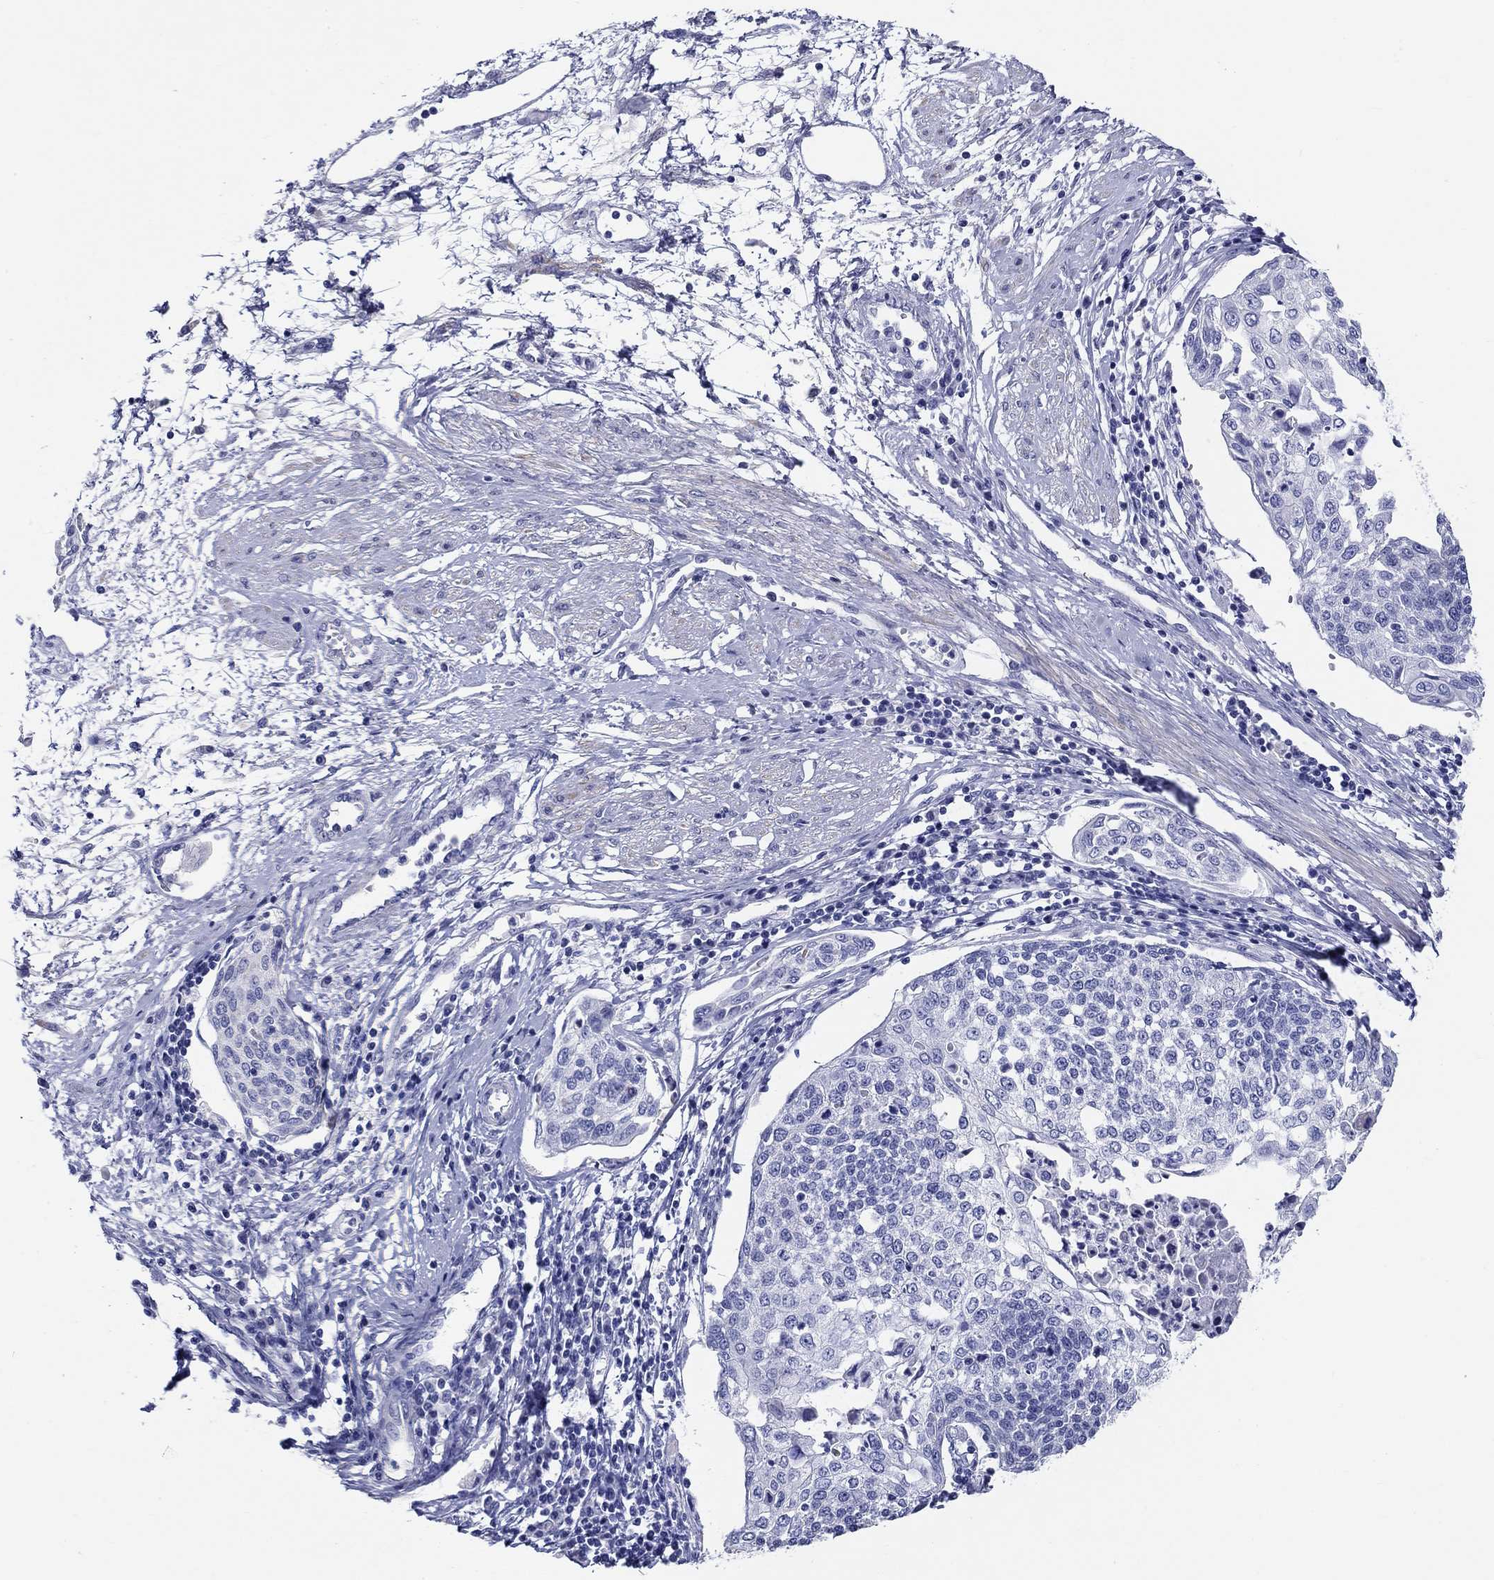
{"staining": {"intensity": "negative", "quantity": "none", "location": "none"}, "tissue": "cervical cancer", "cell_type": "Tumor cells", "image_type": "cancer", "snomed": [{"axis": "morphology", "description": "Squamous cell carcinoma, NOS"}, {"axis": "topography", "description": "Cervix"}], "caption": "Immunohistochemical staining of human cervical cancer reveals no significant expression in tumor cells. (Brightfield microscopy of DAB (3,3'-diaminobenzidine) immunohistochemistry (IHC) at high magnification).", "gene": "CRYGS", "patient": {"sex": "female", "age": 34}}